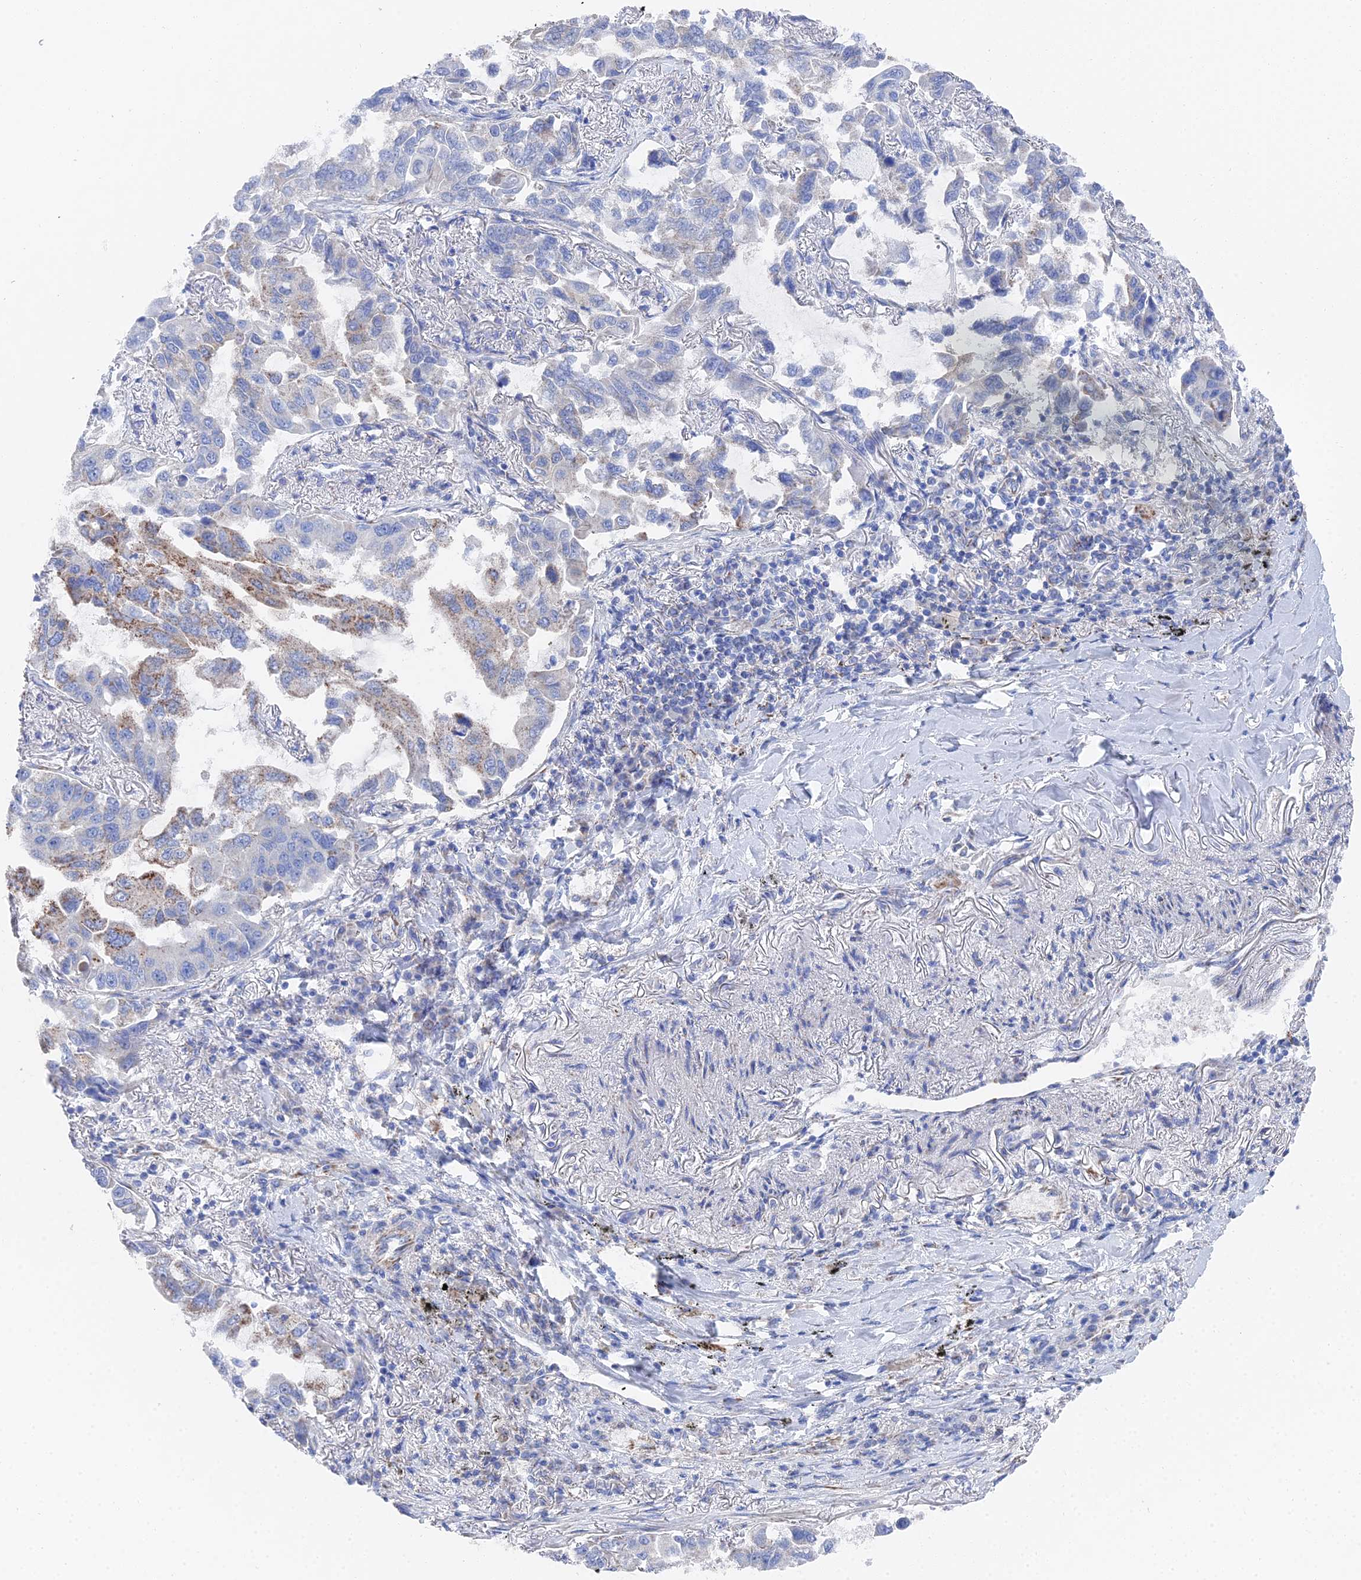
{"staining": {"intensity": "moderate", "quantity": "<25%", "location": "cytoplasmic/membranous"}, "tissue": "lung cancer", "cell_type": "Tumor cells", "image_type": "cancer", "snomed": [{"axis": "morphology", "description": "Adenocarcinoma, NOS"}, {"axis": "topography", "description": "Lung"}], "caption": "Immunohistochemistry (IHC) staining of lung cancer (adenocarcinoma), which exhibits low levels of moderate cytoplasmic/membranous positivity in approximately <25% of tumor cells indicating moderate cytoplasmic/membranous protein expression. The staining was performed using DAB (brown) for protein detection and nuclei were counterstained in hematoxylin (blue).", "gene": "IFT80", "patient": {"sex": "male", "age": 64}}